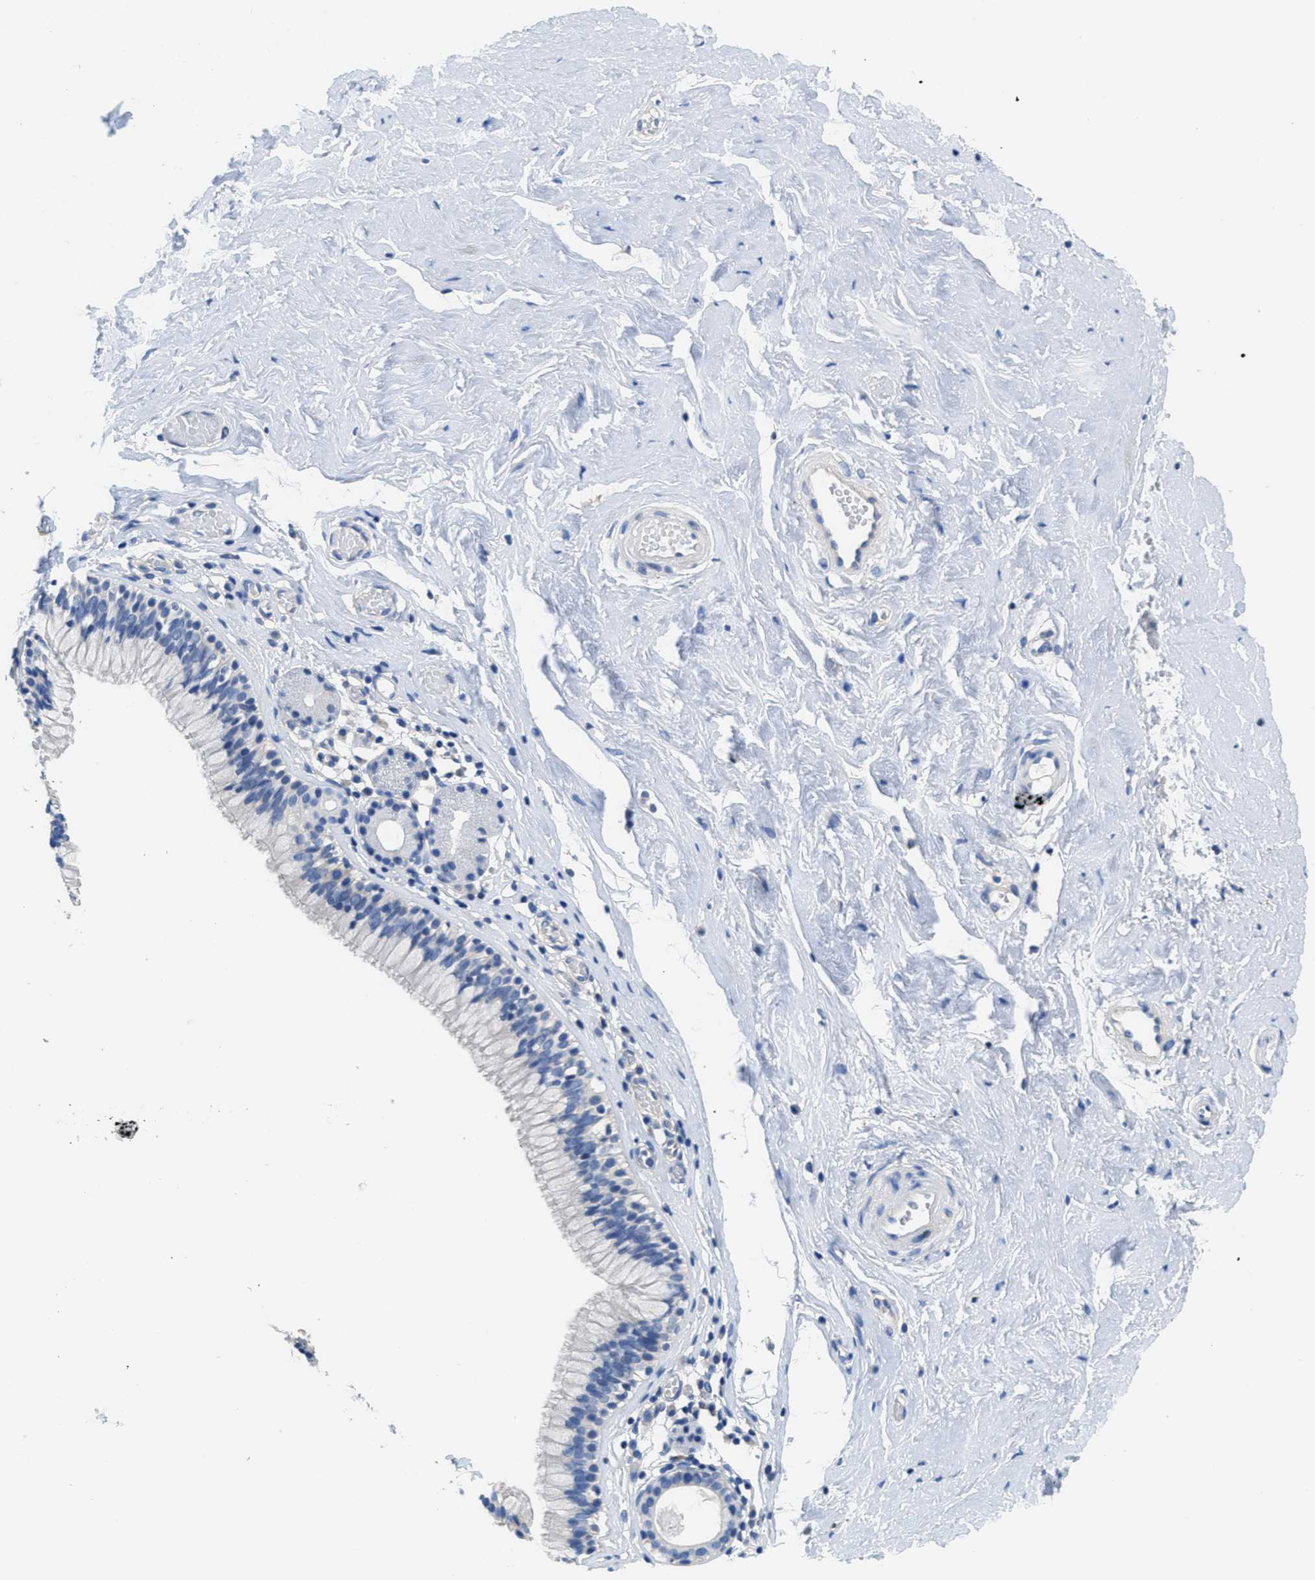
{"staining": {"intensity": "negative", "quantity": "none", "location": "none"}, "tissue": "nasopharynx", "cell_type": "Respiratory epithelial cells", "image_type": "normal", "snomed": [{"axis": "morphology", "description": "Normal tissue, NOS"}, {"axis": "morphology", "description": "Inflammation, NOS"}, {"axis": "topography", "description": "Nasopharynx"}], "caption": "A photomicrograph of nasopharynx stained for a protein reveals no brown staining in respiratory epithelial cells. (DAB (3,3'-diaminobenzidine) IHC visualized using brightfield microscopy, high magnification).", "gene": "CA9", "patient": {"sex": "male", "age": 48}}